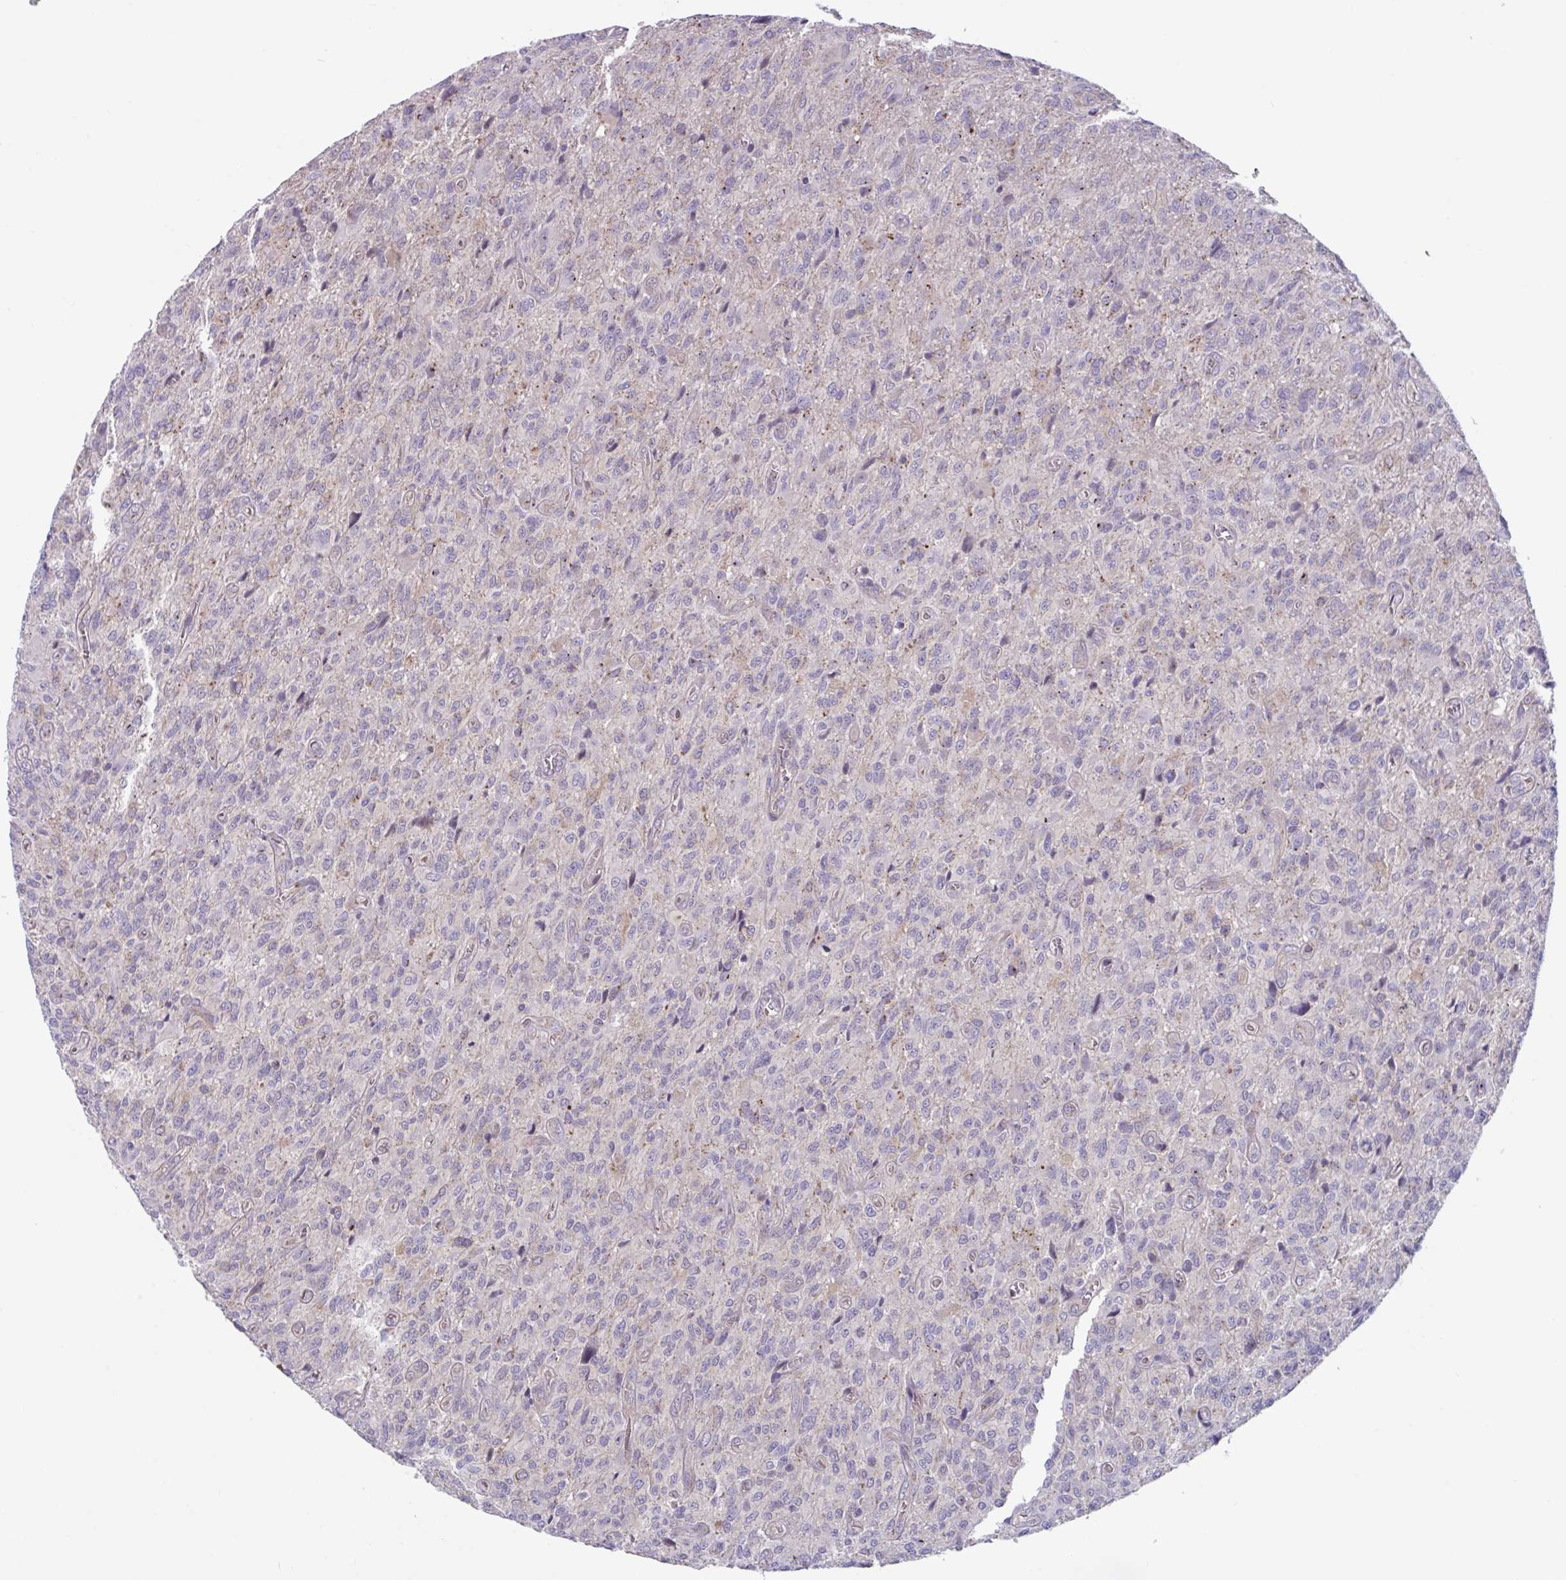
{"staining": {"intensity": "negative", "quantity": "none", "location": "none"}, "tissue": "glioma", "cell_type": "Tumor cells", "image_type": "cancer", "snomed": [{"axis": "morphology", "description": "Glioma, malignant, High grade"}, {"axis": "topography", "description": "Brain"}], "caption": "A photomicrograph of human high-grade glioma (malignant) is negative for staining in tumor cells. (IHC, brightfield microscopy, high magnification).", "gene": "IST1", "patient": {"sex": "male", "age": 61}}